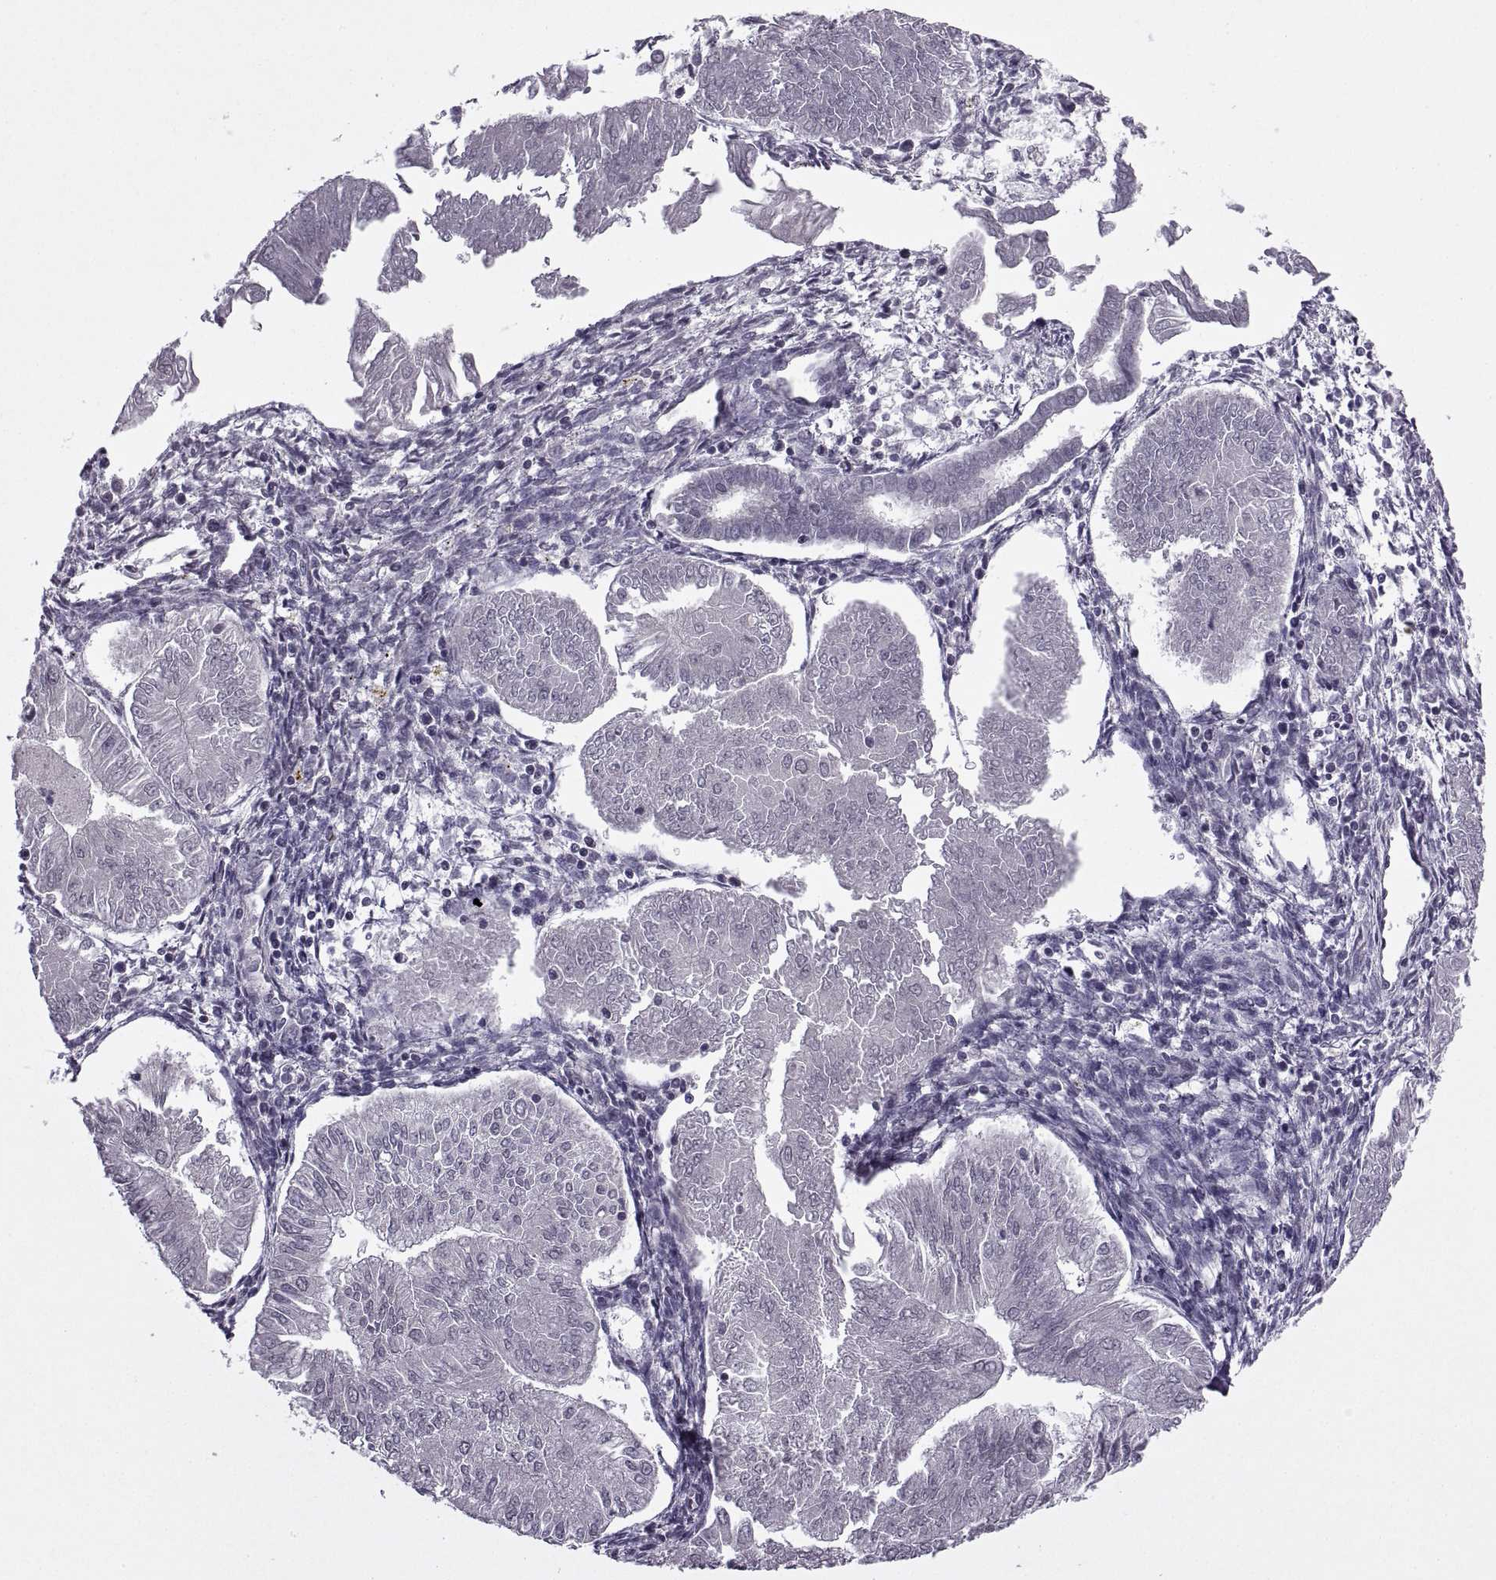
{"staining": {"intensity": "negative", "quantity": "none", "location": "none"}, "tissue": "endometrial cancer", "cell_type": "Tumor cells", "image_type": "cancer", "snomed": [{"axis": "morphology", "description": "Adenocarcinoma, NOS"}, {"axis": "topography", "description": "Endometrium"}], "caption": "DAB (3,3'-diaminobenzidine) immunohistochemical staining of endometrial cancer (adenocarcinoma) shows no significant positivity in tumor cells.", "gene": "INTS3", "patient": {"sex": "female", "age": 53}}